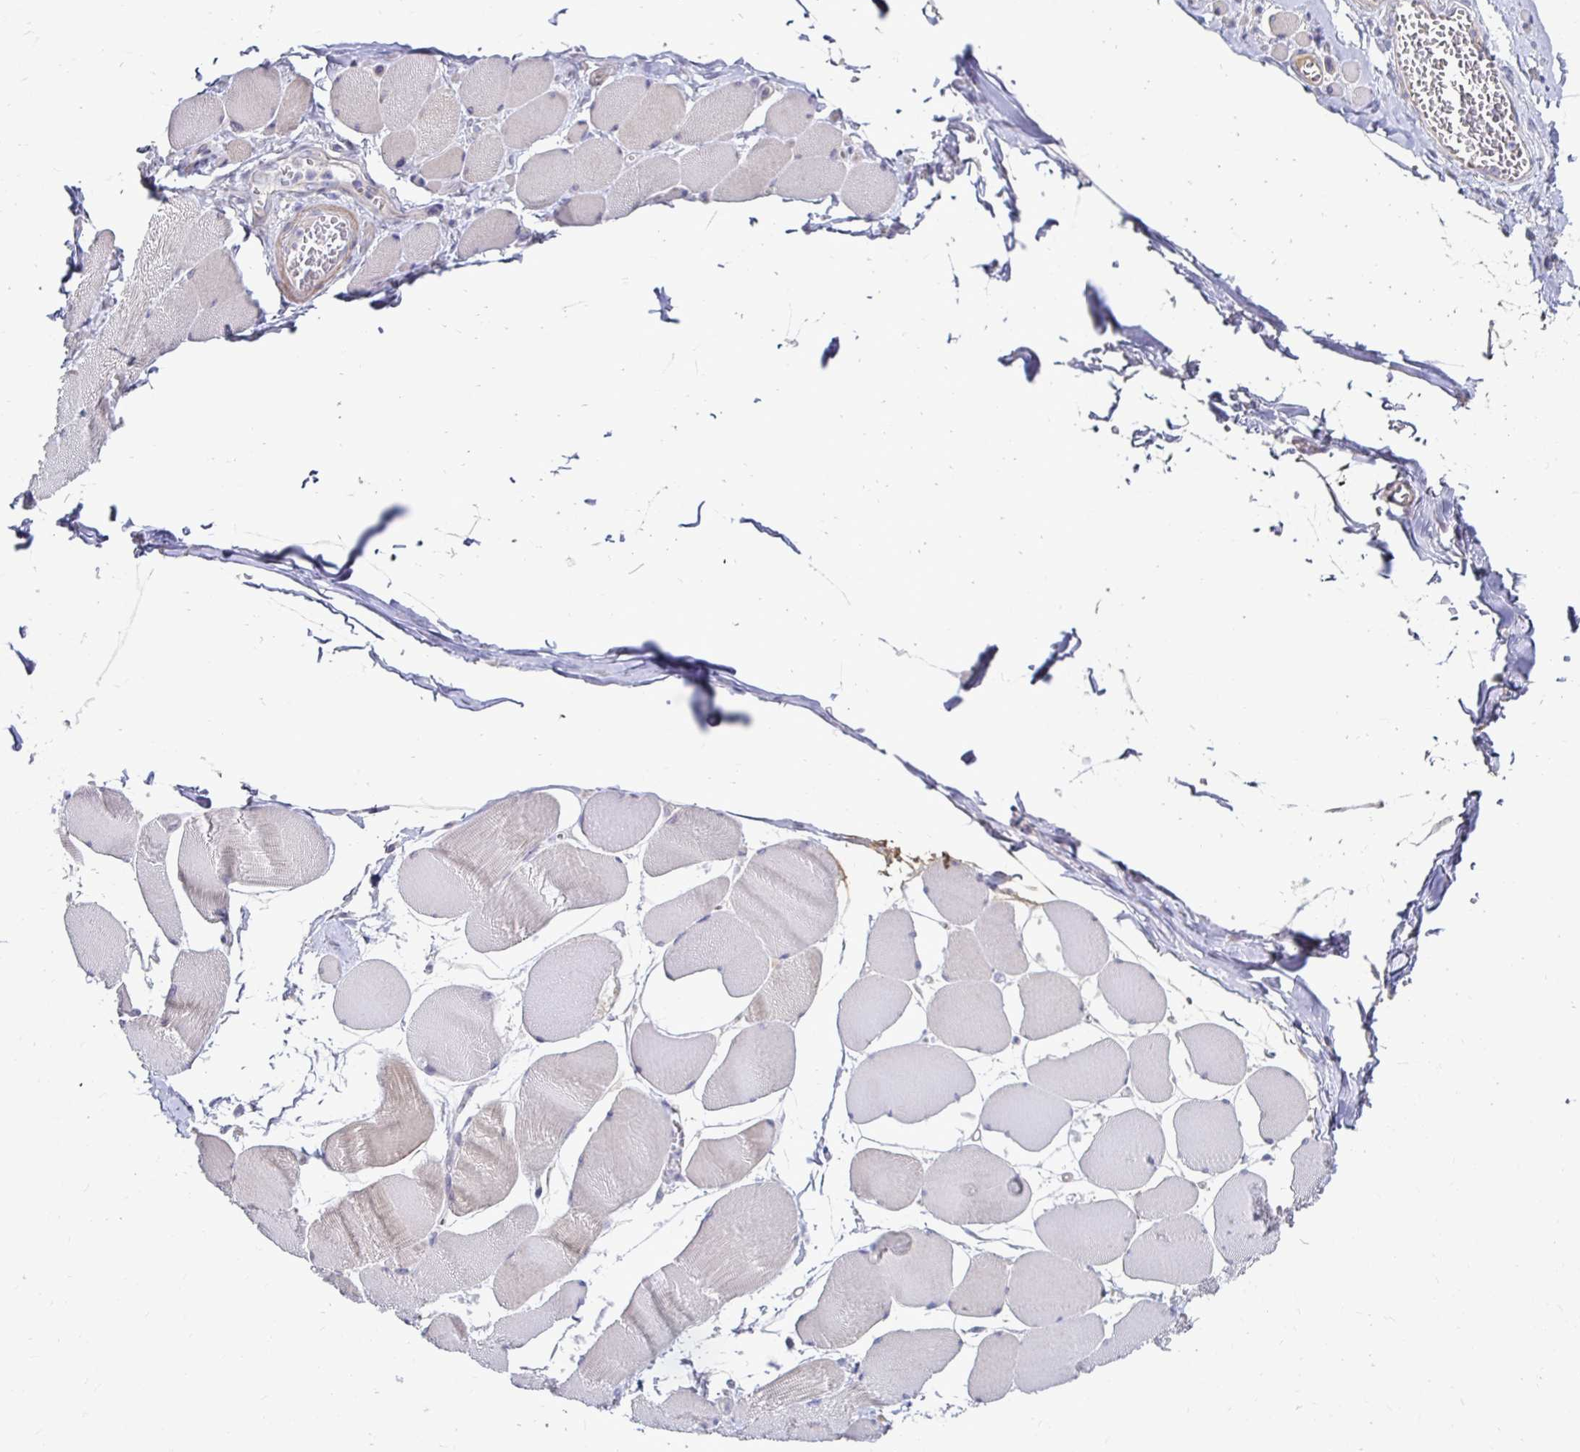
{"staining": {"intensity": "weak", "quantity": "25%-75%", "location": "nuclear"}, "tissue": "skeletal muscle", "cell_type": "Myocytes", "image_type": "normal", "snomed": [{"axis": "morphology", "description": "Normal tissue, NOS"}, {"axis": "topography", "description": "Skeletal muscle"}], "caption": "Immunohistochemistry histopathology image of normal skeletal muscle: human skeletal muscle stained using immunohistochemistry (IHC) displays low levels of weak protein expression localized specifically in the nuclear of myocytes, appearing as a nuclear brown color.", "gene": "AKAP6", "patient": {"sex": "female", "age": 75}}